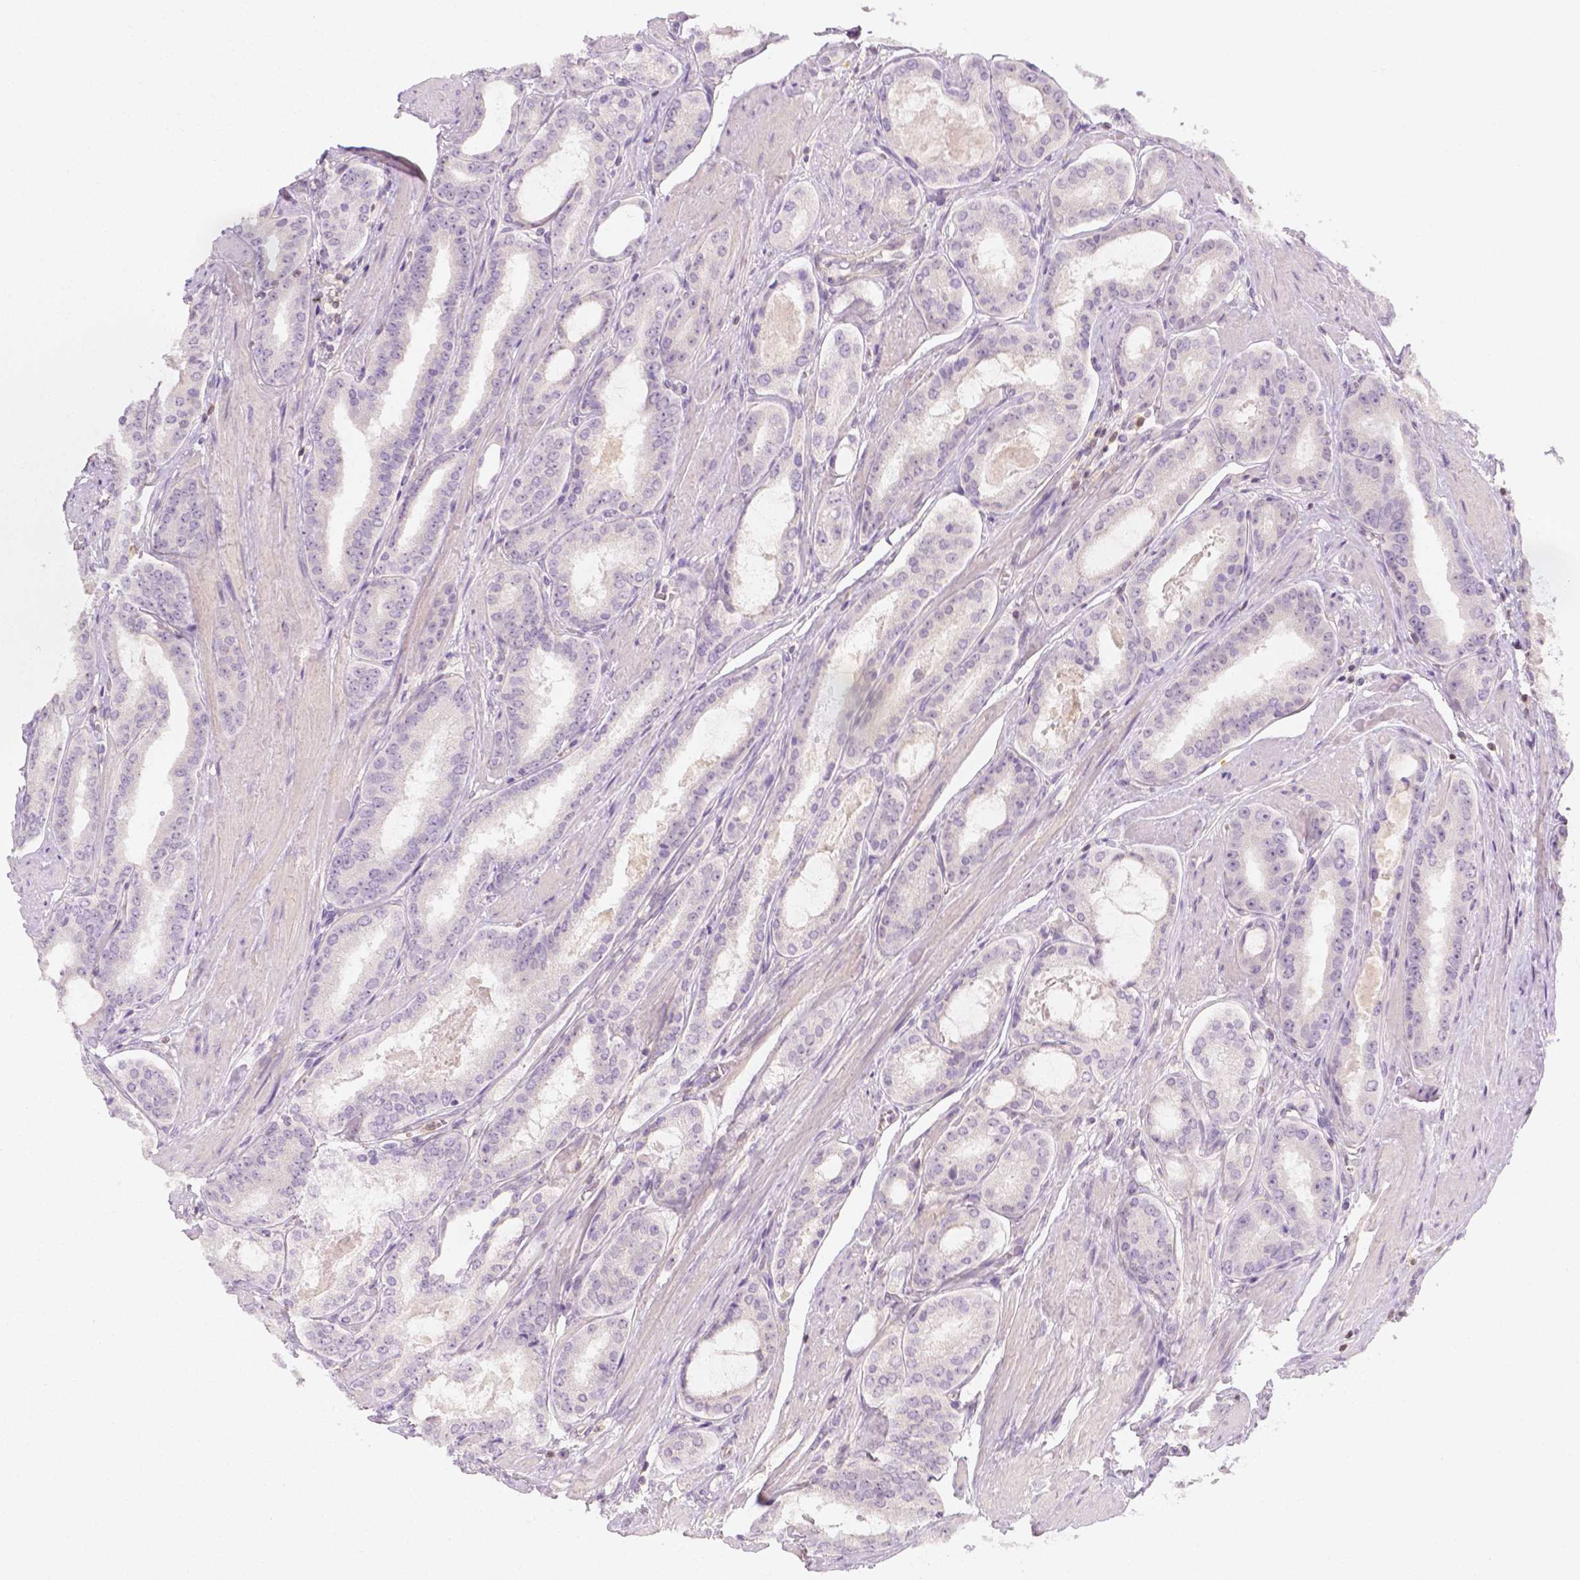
{"staining": {"intensity": "moderate", "quantity": "<25%", "location": "cytoplasmic/membranous,nuclear"}, "tissue": "prostate cancer", "cell_type": "Tumor cells", "image_type": "cancer", "snomed": [{"axis": "morphology", "description": "Adenocarcinoma, High grade"}, {"axis": "topography", "description": "Prostate"}], "caption": "Prostate high-grade adenocarcinoma tissue reveals moderate cytoplasmic/membranous and nuclear positivity in about <25% of tumor cells", "gene": "SGTB", "patient": {"sex": "male", "age": 63}}